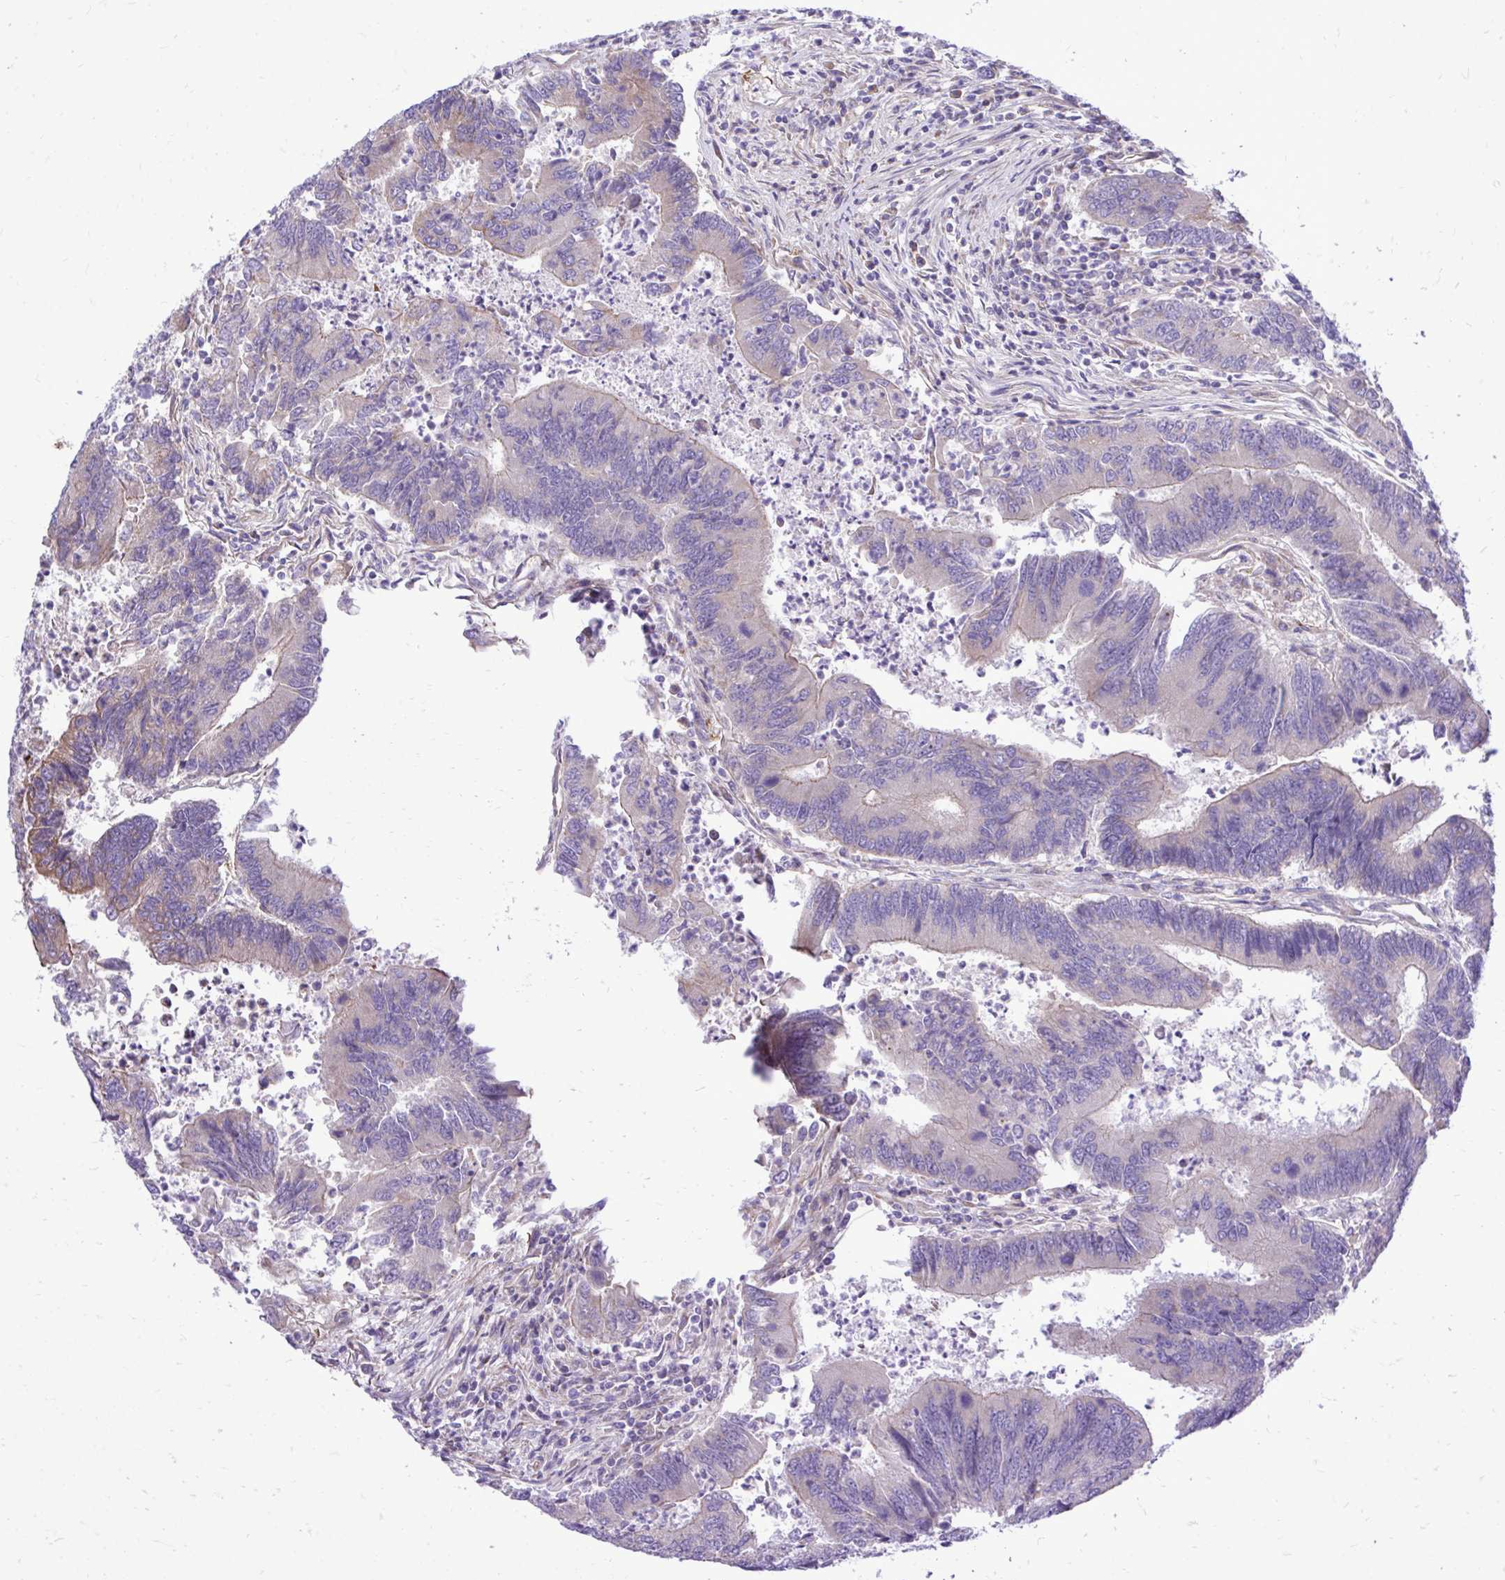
{"staining": {"intensity": "negative", "quantity": "none", "location": "none"}, "tissue": "colorectal cancer", "cell_type": "Tumor cells", "image_type": "cancer", "snomed": [{"axis": "morphology", "description": "Adenocarcinoma, NOS"}, {"axis": "topography", "description": "Colon"}], "caption": "Immunohistochemical staining of human adenocarcinoma (colorectal) exhibits no significant staining in tumor cells.", "gene": "ATP13A2", "patient": {"sex": "female", "age": 67}}